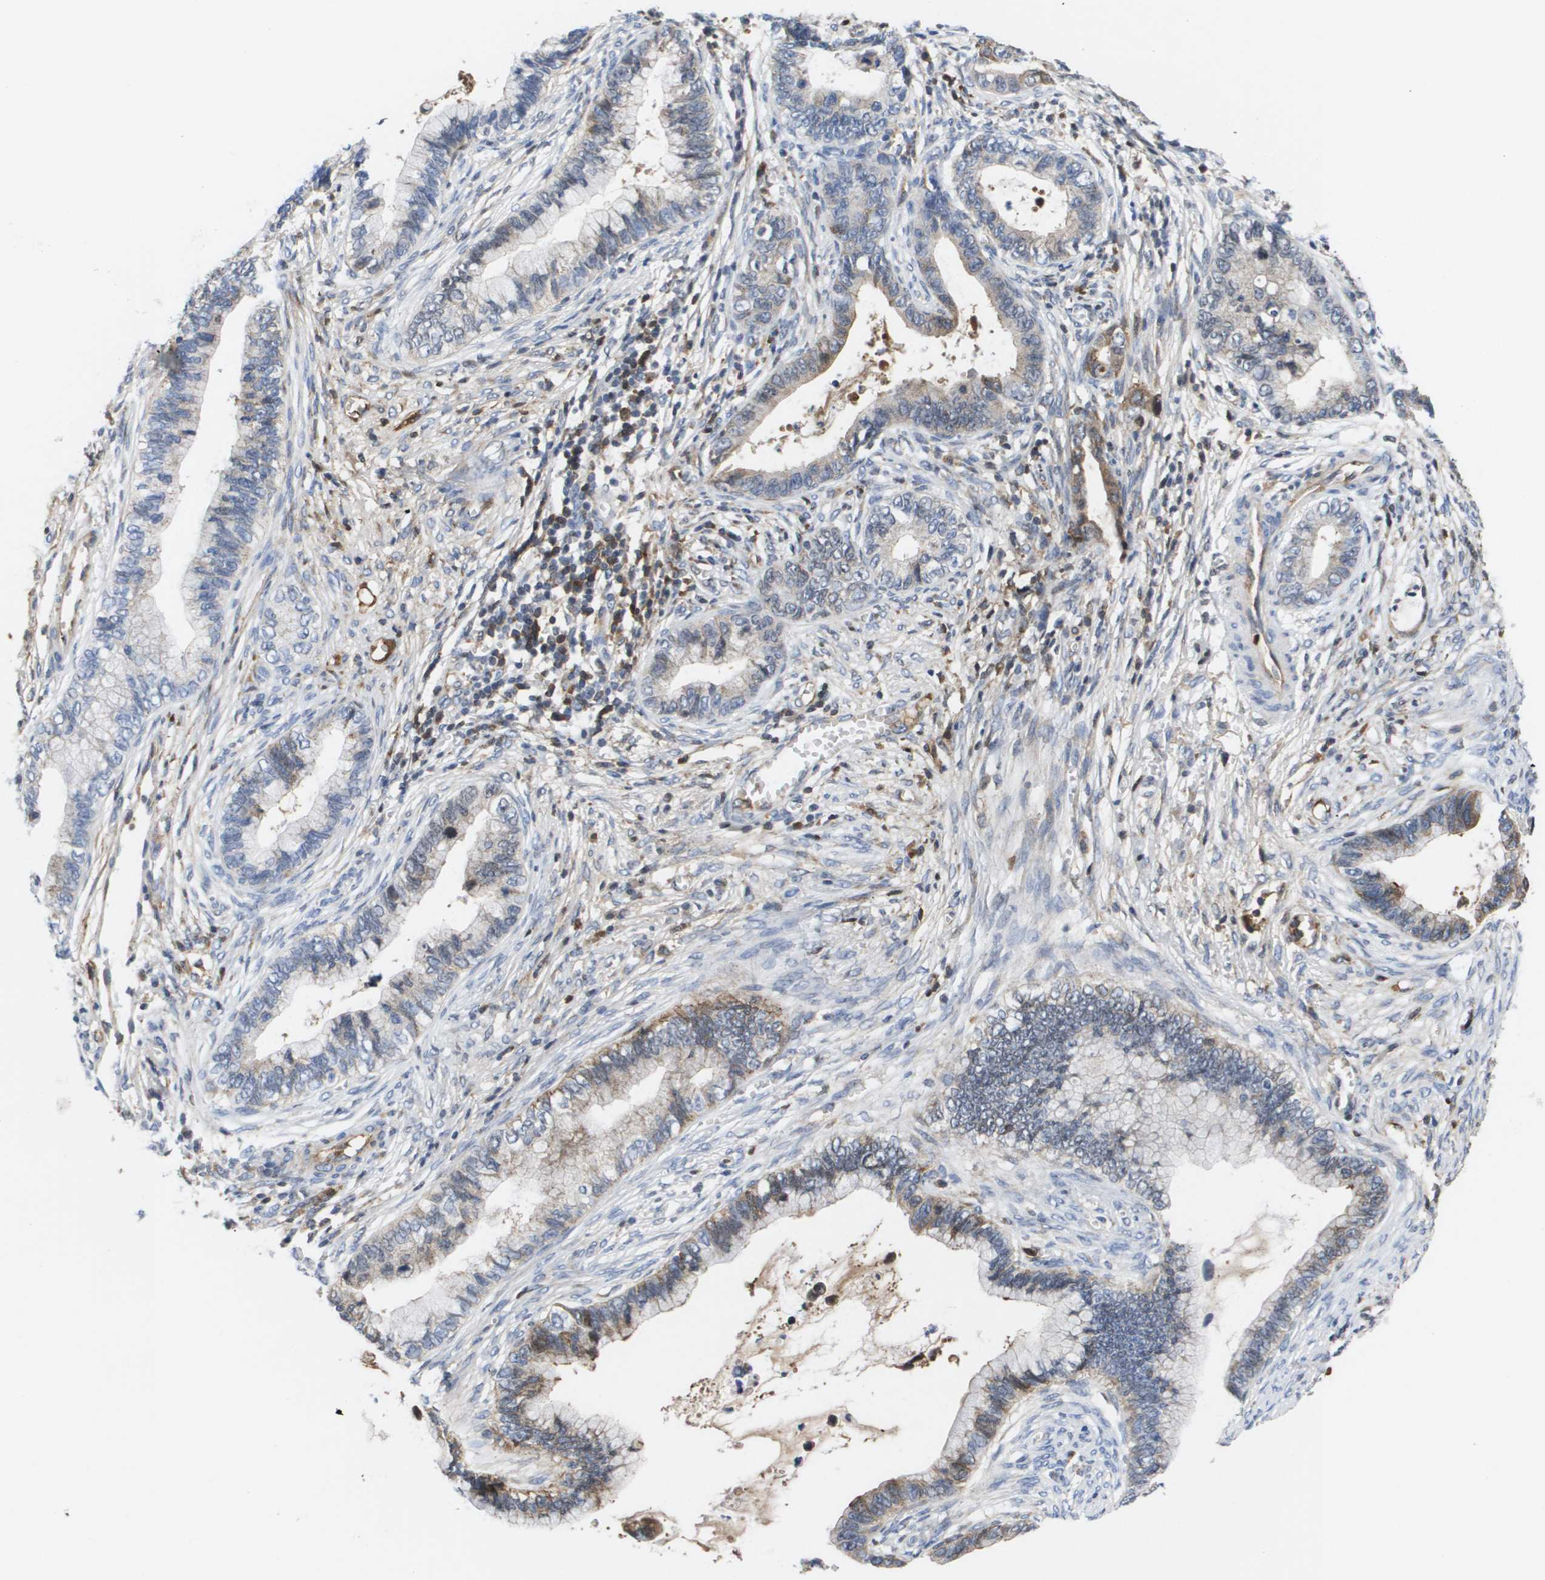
{"staining": {"intensity": "weak", "quantity": "25%-75%", "location": "cytoplasmic/membranous"}, "tissue": "cervical cancer", "cell_type": "Tumor cells", "image_type": "cancer", "snomed": [{"axis": "morphology", "description": "Adenocarcinoma, NOS"}, {"axis": "topography", "description": "Cervix"}], "caption": "Immunohistochemical staining of human adenocarcinoma (cervical) reveals low levels of weak cytoplasmic/membranous staining in approximately 25%-75% of tumor cells.", "gene": "SERPINC1", "patient": {"sex": "female", "age": 44}}